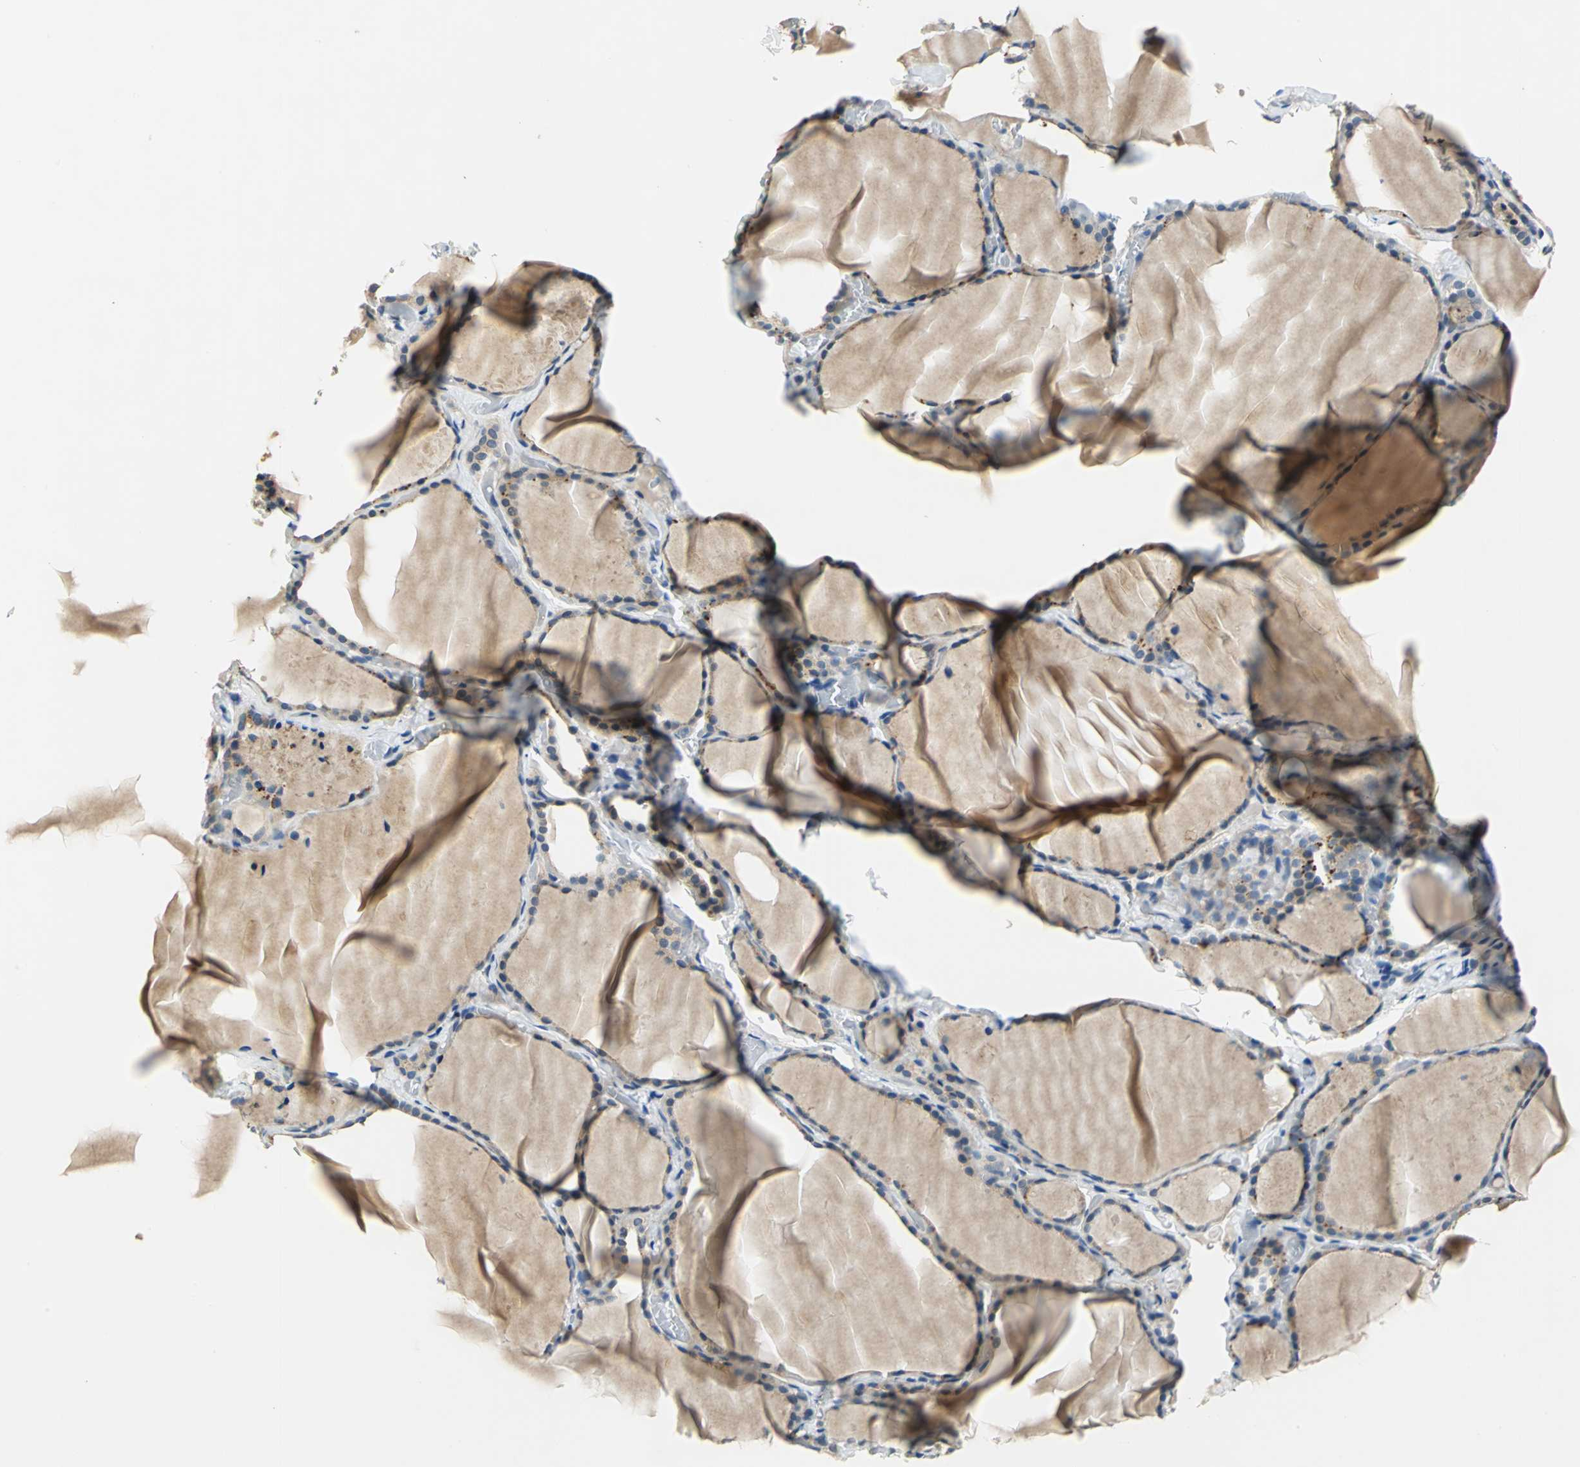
{"staining": {"intensity": "weak", "quantity": ">75%", "location": "cytoplasmic/membranous"}, "tissue": "thyroid gland", "cell_type": "Glandular cells", "image_type": "normal", "snomed": [{"axis": "morphology", "description": "Normal tissue, NOS"}, {"axis": "topography", "description": "Thyroid gland"}], "caption": "Immunohistochemistry photomicrograph of unremarkable thyroid gland: thyroid gland stained using immunohistochemistry (IHC) shows low levels of weak protein expression localized specifically in the cytoplasmic/membranous of glandular cells, appearing as a cytoplasmic/membranous brown color.", "gene": "RASD2", "patient": {"sex": "female", "age": 22}}